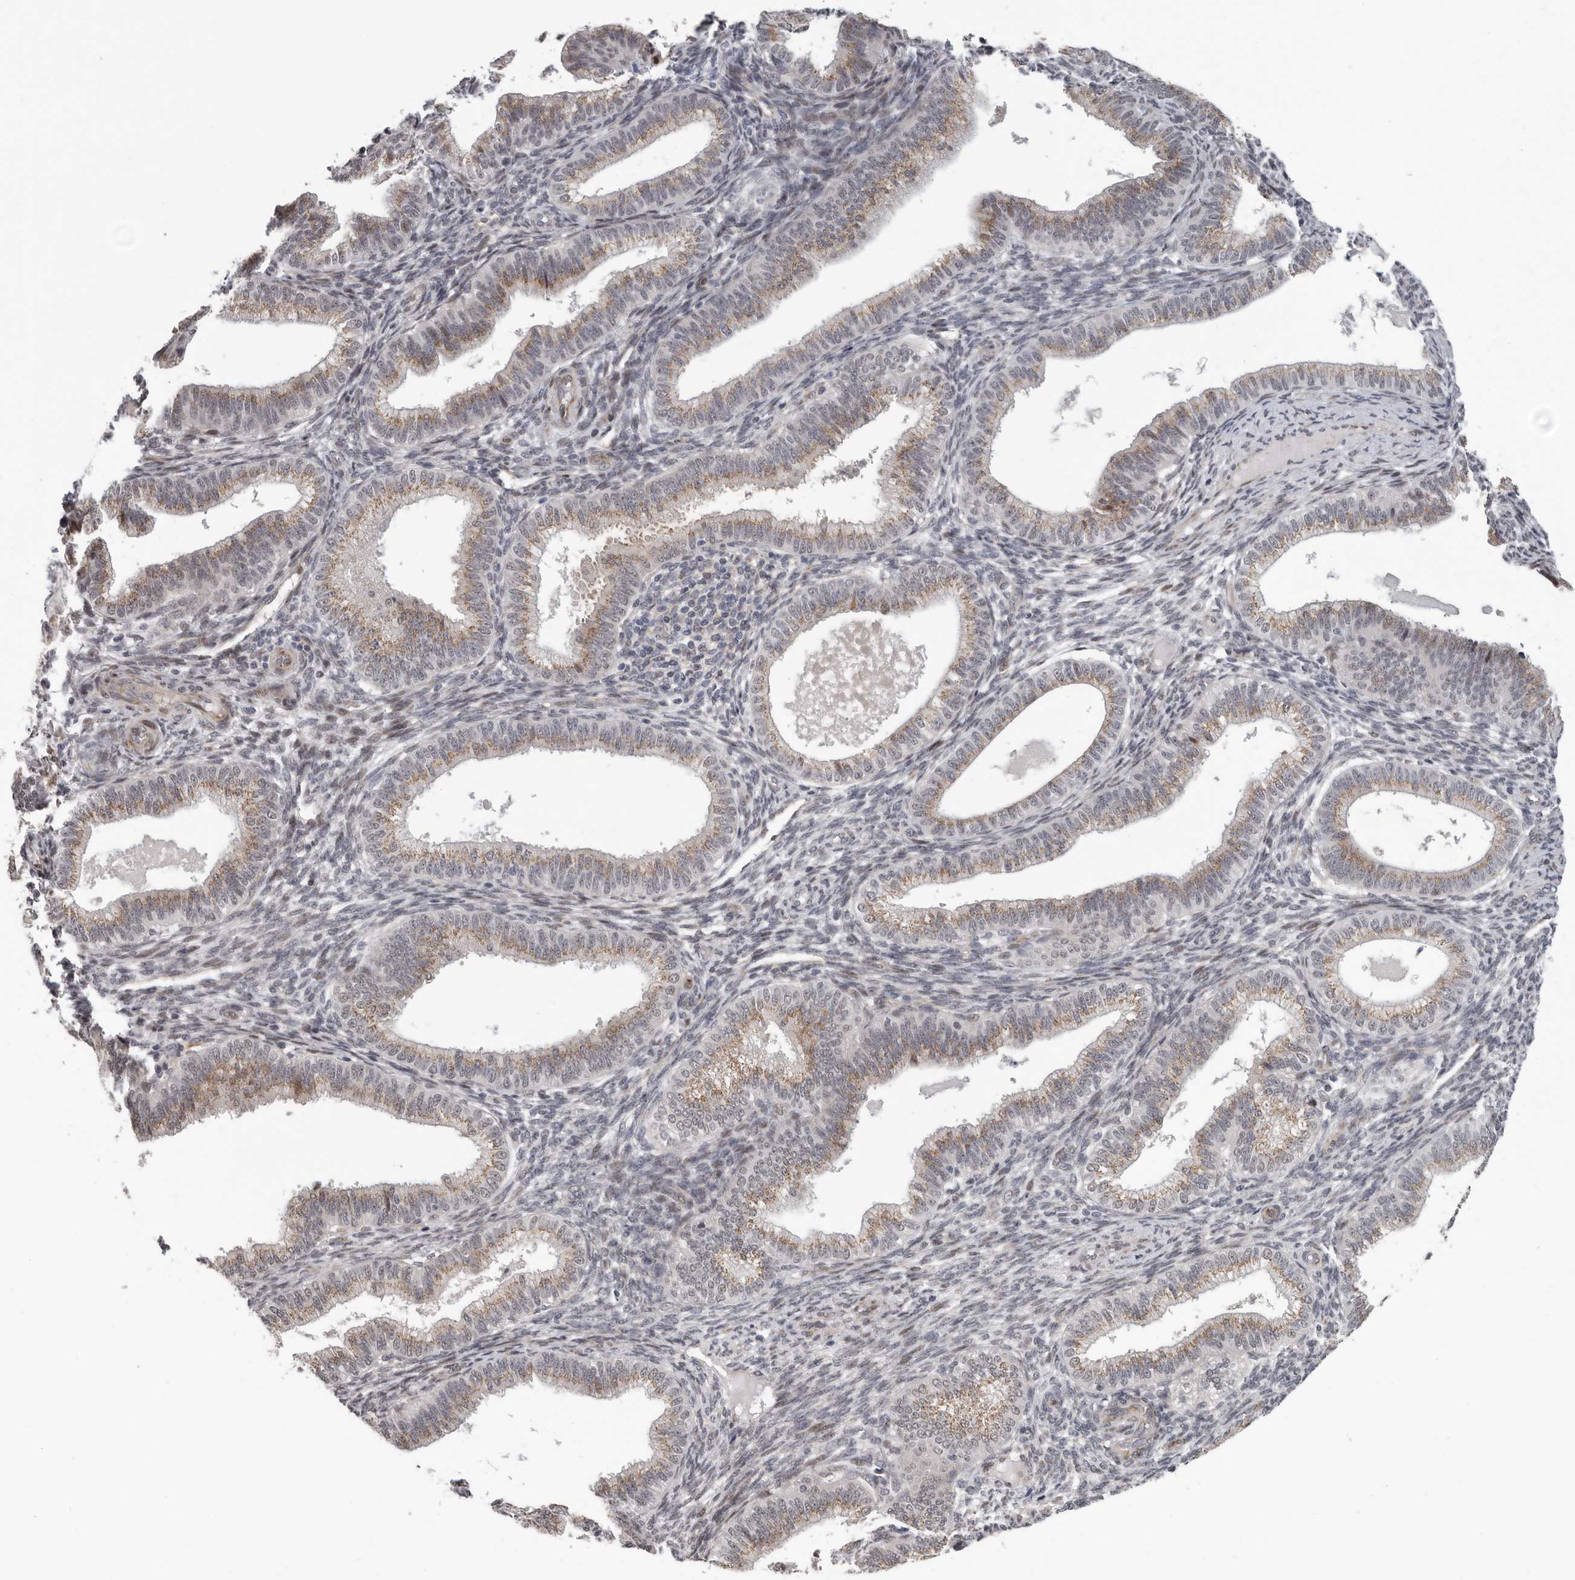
{"staining": {"intensity": "negative", "quantity": "none", "location": "none"}, "tissue": "endometrium", "cell_type": "Cells in endometrial stroma", "image_type": "normal", "snomed": [{"axis": "morphology", "description": "Normal tissue, NOS"}, {"axis": "topography", "description": "Endometrium"}], "caption": "Protein analysis of unremarkable endometrium displays no significant expression in cells in endometrial stroma. (DAB (3,3'-diaminobenzidine) IHC visualized using brightfield microscopy, high magnification).", "gene": "RALGPS2", "patient": {"sex": "female", "age": 39}}